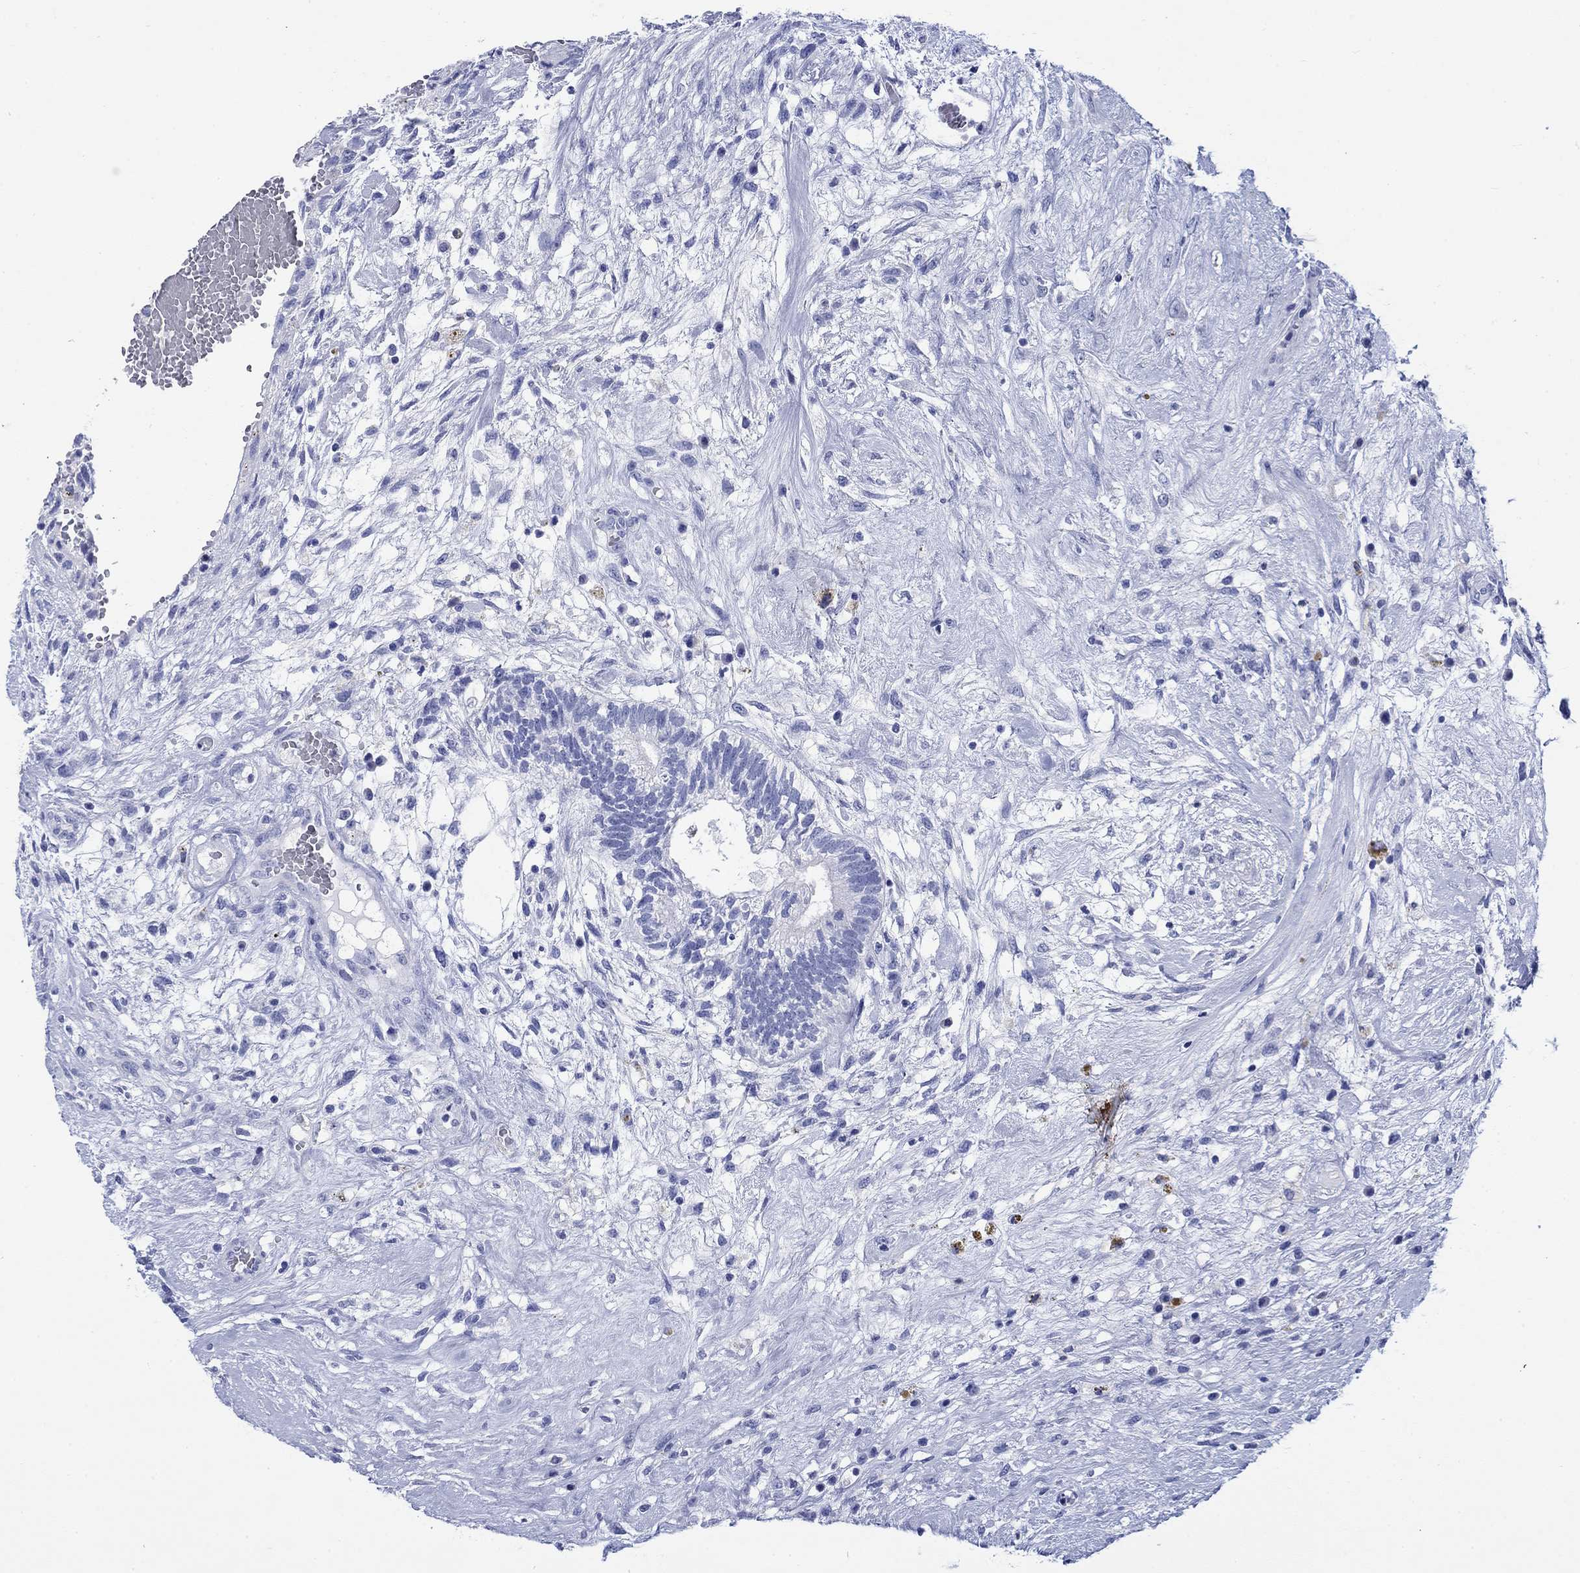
{"staining": {"intensity": "negative", "quantity": "none", "location": "none"}, "tissue": "testis cancer", "cell_type": "Tumor cells", "image_type": "cancer", "snomed": [{"axis": "morphology", "description": "Normal tissue, NOS"}, {"axis": "morphology", "description": "Carcinoma, Embryonal, NOS"}, {"axis": "topography", "description": "Testis"}, {"axis": "topography", "description": "Epididymis"}], "caption": "DAB immunohistochemical staining of human testis embryonal carcinoma shows no significant expression in tumor cells. (DAB immunohistochemistry (IHC), high magnification).", "gene": "KRT76", "patient": {"sex": "male", "age": 32}}